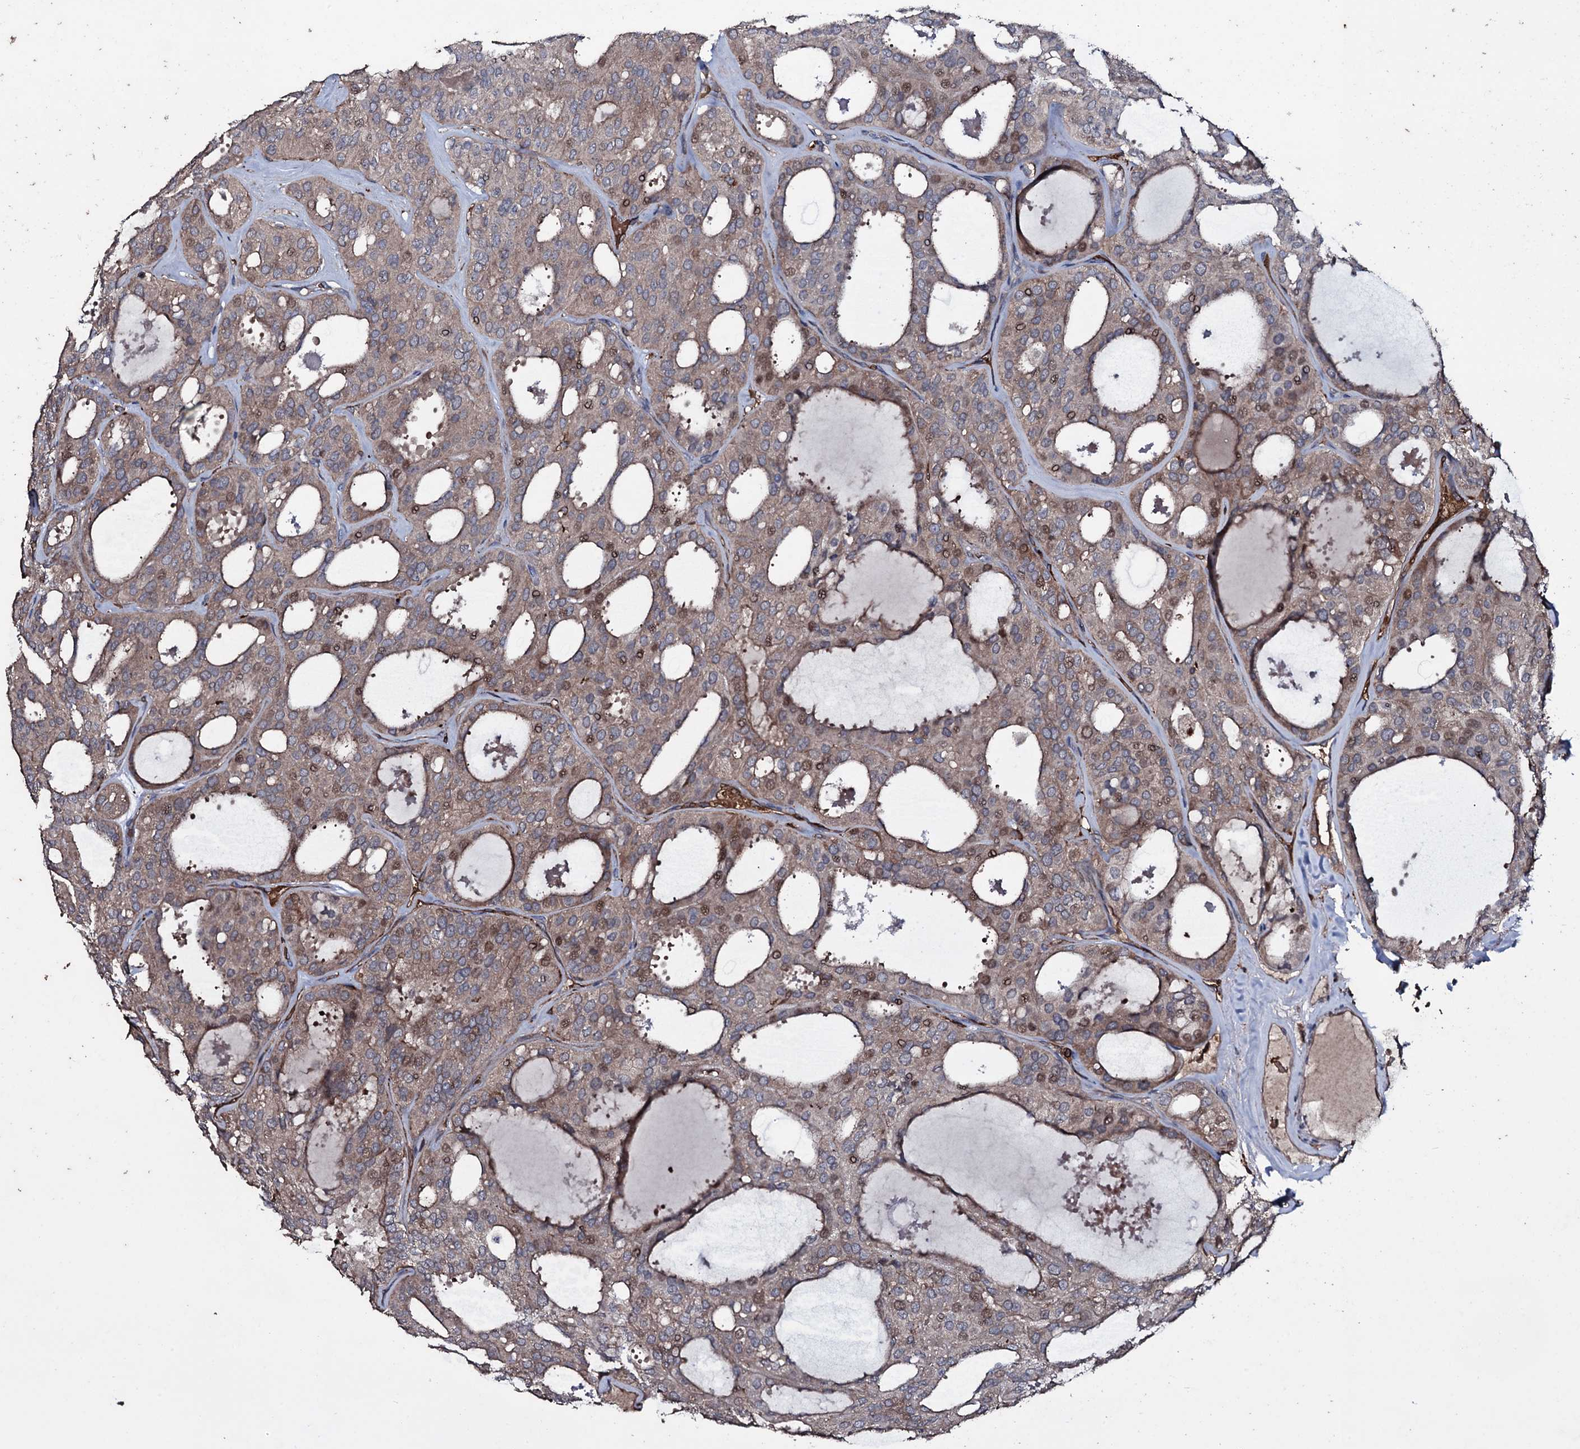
{"staining": {"intensity": "weak", "quantity": "<25%", "location": "cytoplasmic/membranous,nuclear"}, "tissue": "thyroid cancer", "cell_type": "Tumor cells", "image_type": "cancer", "snomed": [{"axis": "morphology", "description": "Follicular adenoma carcinoma, NOS"}, {"axis": "topography", "description": "Thyroid gland"}], "caption": "The IHC histopathology image has no significant positivity in tumor cells of thyroid cancer tissue.", "gene": "ZSWIM8", "patient": {"sex": "male", "age": 75}}